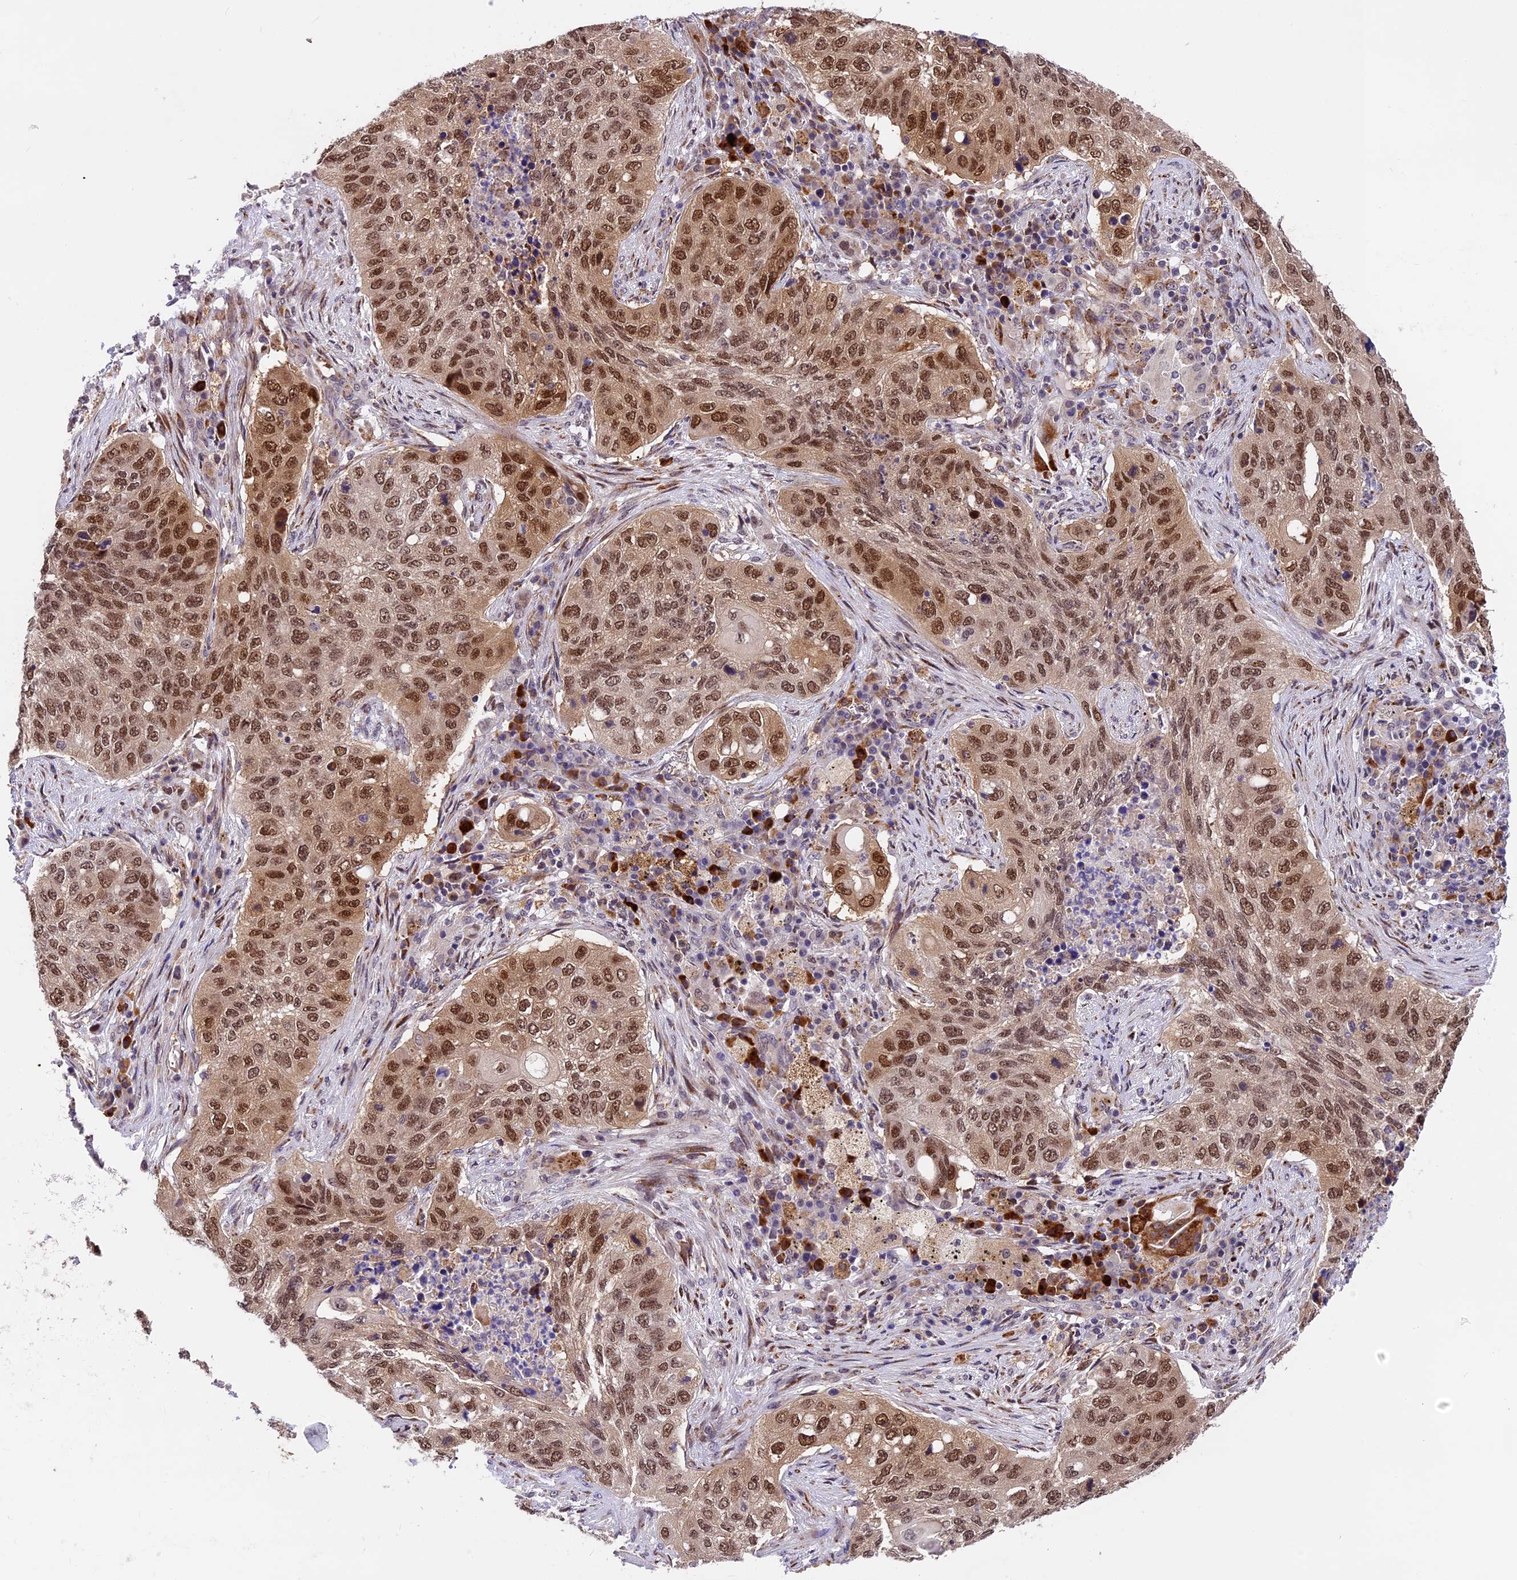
{"staining": {"intensity": "moderate", "quantity": ">75%", "location": "nuclear"}, "tissue": "lung cancer", "cell_type": "Tumor cells", "image_type": "cancer", "snomed": [{"axis": "morphology", "description": "Squamous cell carcinoma, NOS"}, {"axis": "topography", "description": "Lung"}], "caption": "Immunohistochemistry (IHC) of human lung squamous cell carcinoma shows medium levels of moderate nuclear staining in approximately >75% of tumor cells.", "gene": "FBXO45", "patient": {"sex": "female", "age": 63}}